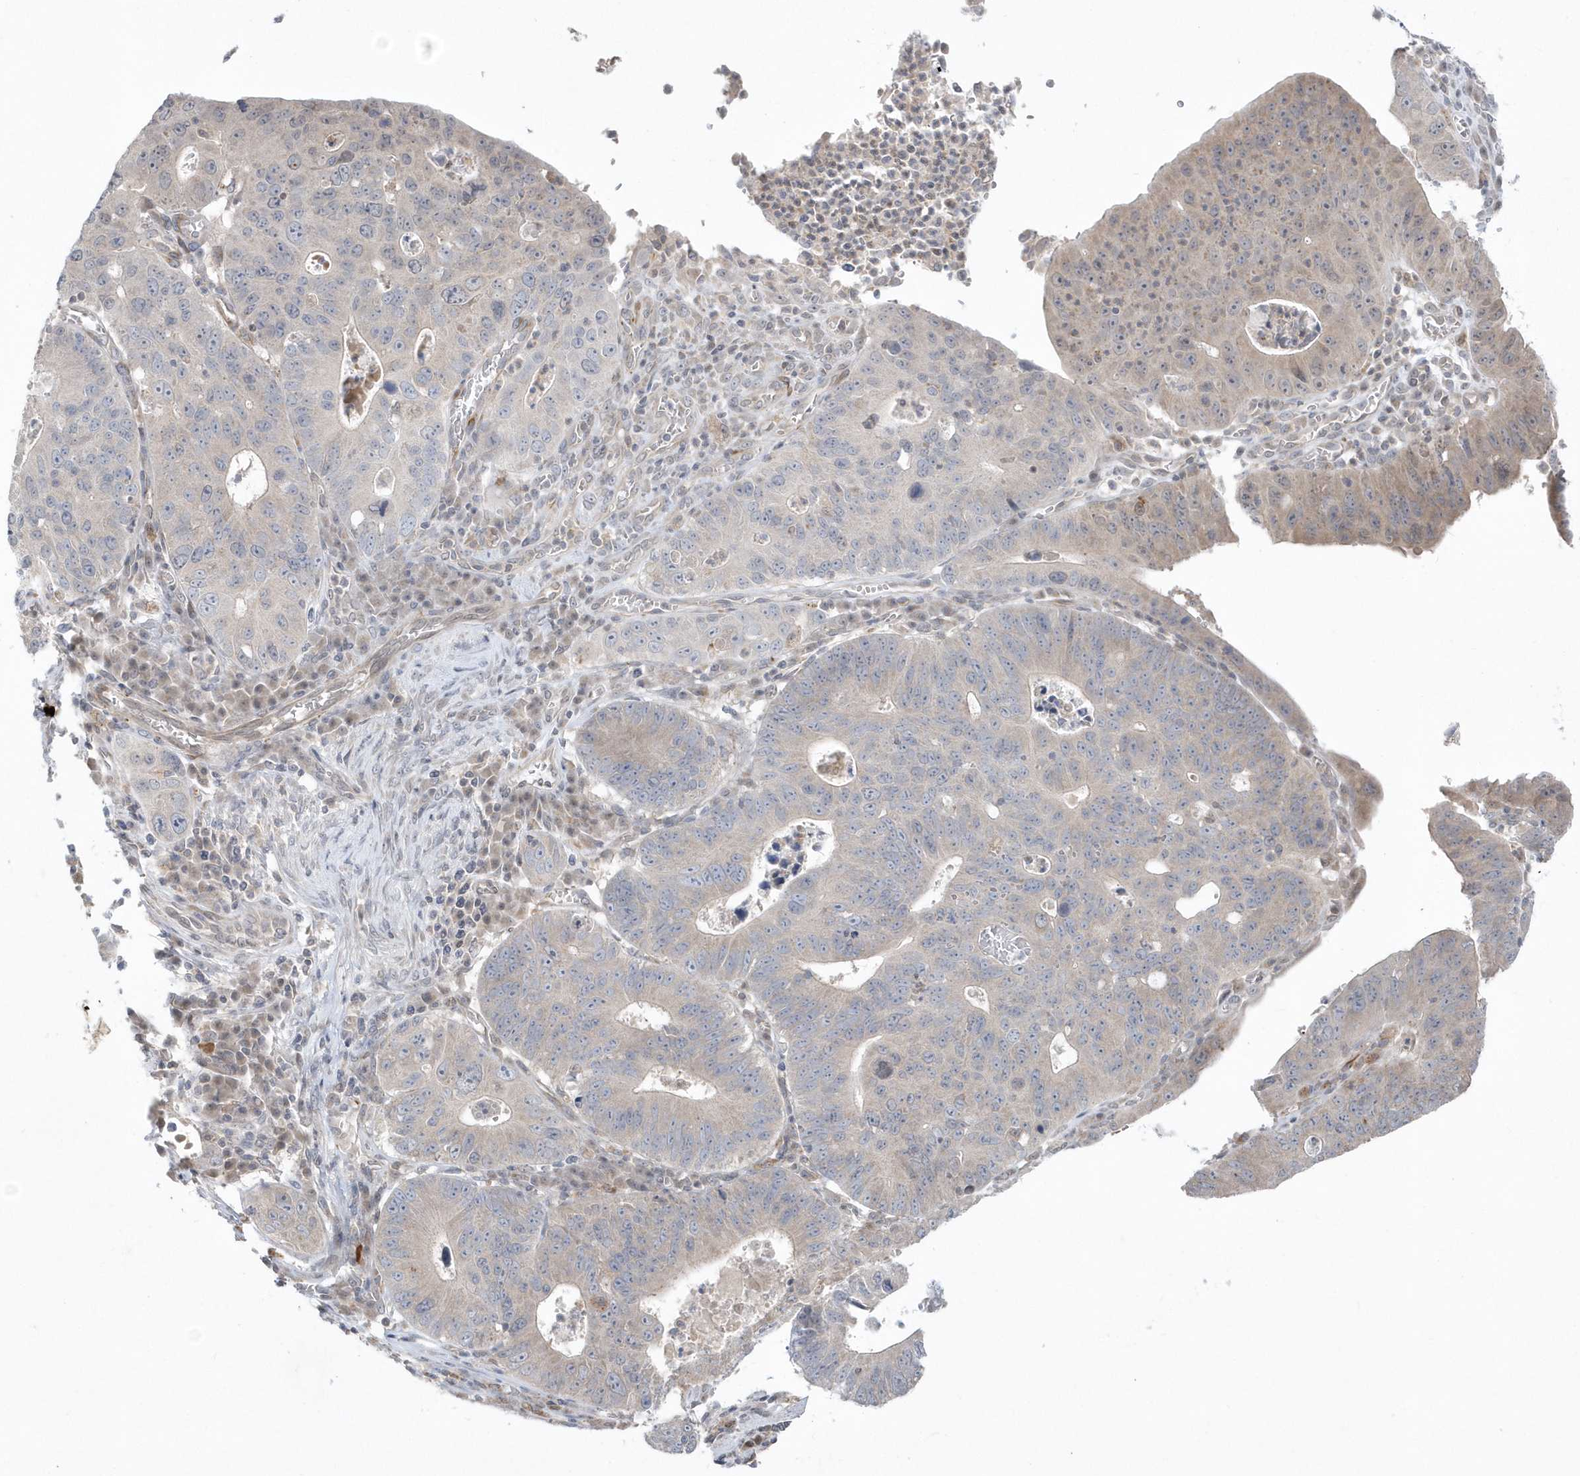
{"staining": {"intensity": "weak", "quantity": "<25%", "location": "cytoplasmic/membranous"}, "tissue": "stomach cancer", "cell_type": "Tumor cells", "image_type": "cancer", "snomed": [{"axis": "morphology", "description": "Adenocarcinoma, NOS"}, {"axis": "topography", "description": "Stomach"}], "caption": "High magnification brightfield microscopy of stomach cancer stained with DAB (3,3'-diaminobenzidine) (brown) and counterstained with hematoxylin (blue): tumor cells show no significant positivity.", "gene": "DHX57", "patient": {"sex": "male", "age": 59}}